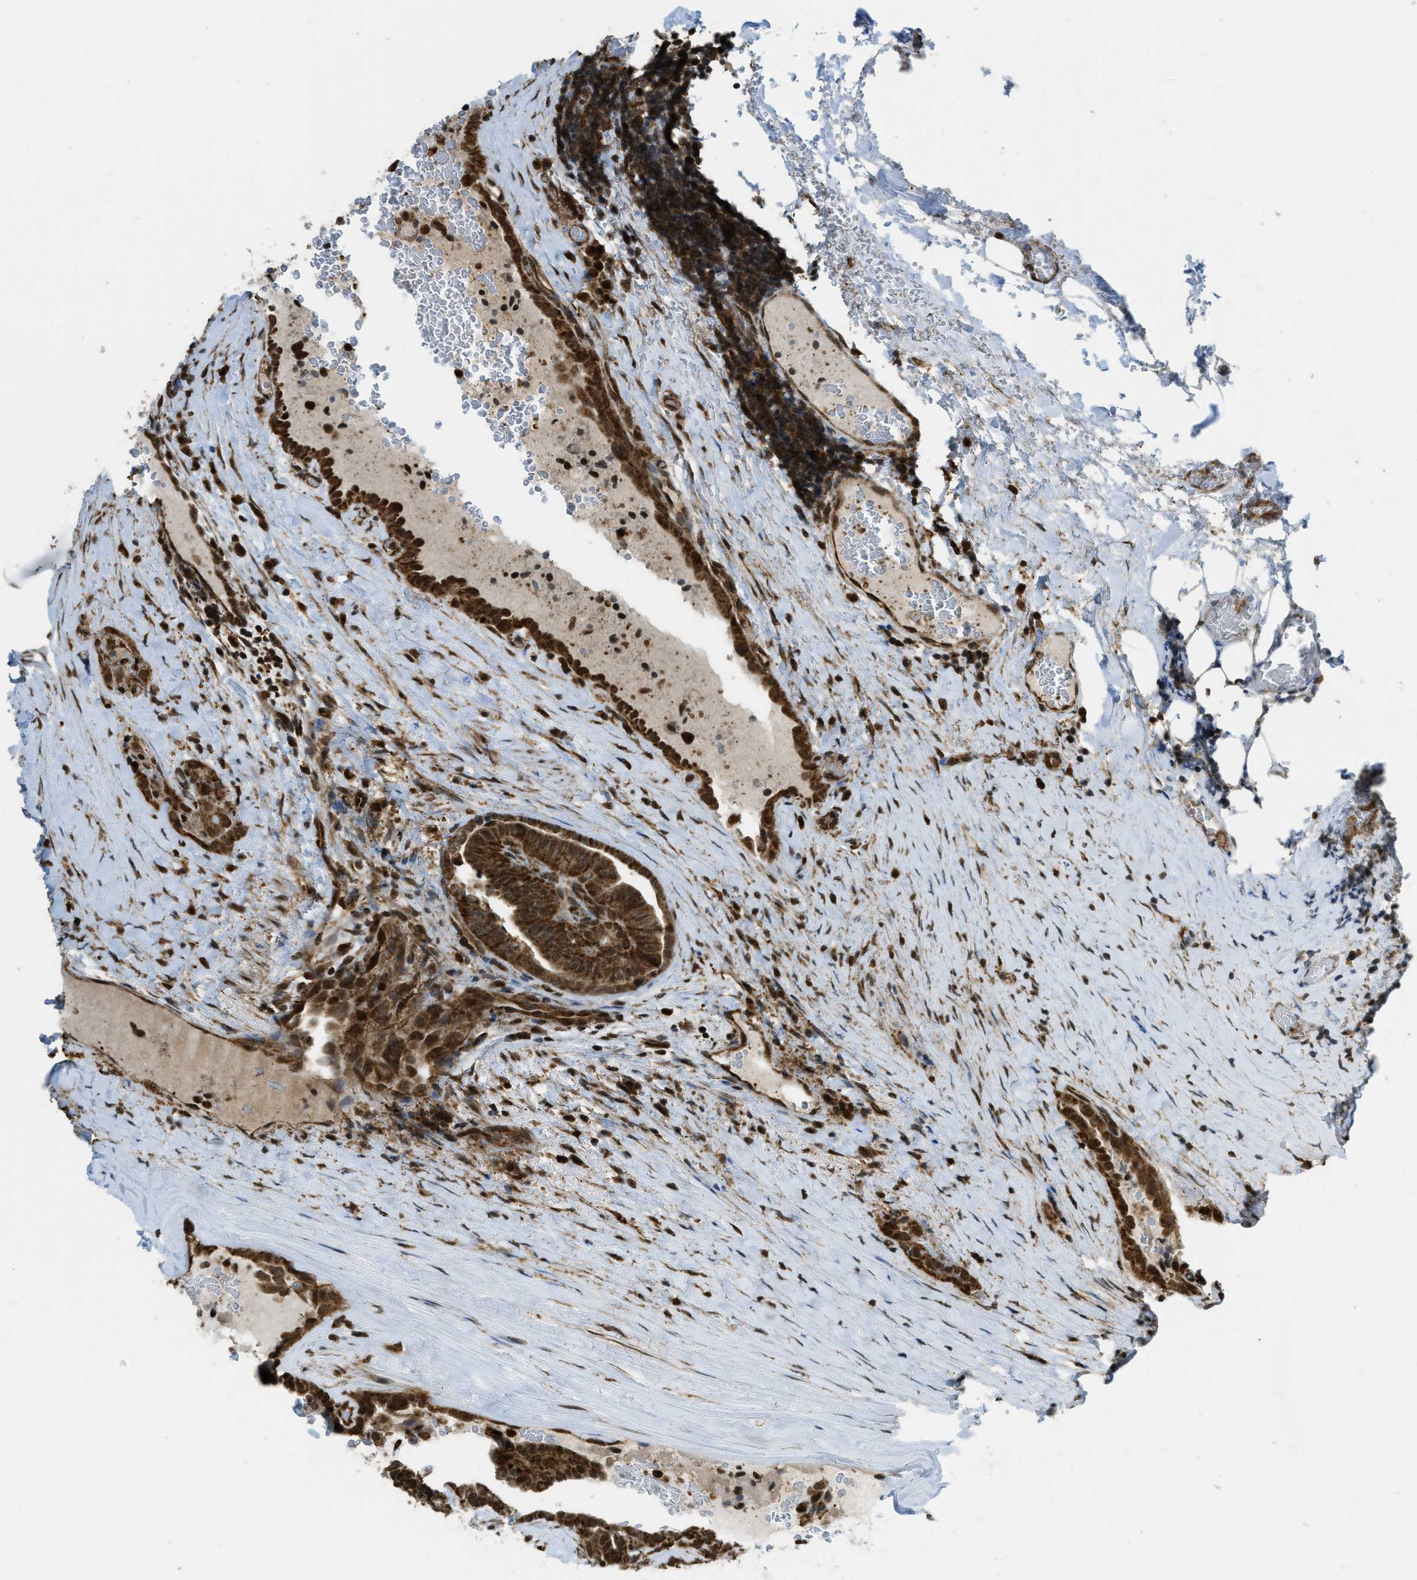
{"staining": {"intensity": "strong", "quantity": ">75%", "location": "cytoplasmic/membranous,nuclear"}, "tissue": "thyroid cancer", "cell_type": "Tumor cells", "image_type": "cancer", "snomed": [{"axis": "morphology", "description": "Papillary adenocarcinoma, NOS"}, {"axis": "topography", "description": "Thyroid gland"}], "caption": "Immunohistochemistry micrograph of neoplastic tissue: human papillary adenocarcinoma (thyroid) stained using immunohistochemistry (IHC) reveals high levels of strong protein expression localized specifically in the cytoplasmic/membranous and nuclear of tumor cells, appearing as a cytoplasmic/membranous and nuclear brown color.", "gene": "TNPO1", "patient": {"sex": "male", "age": 77}}